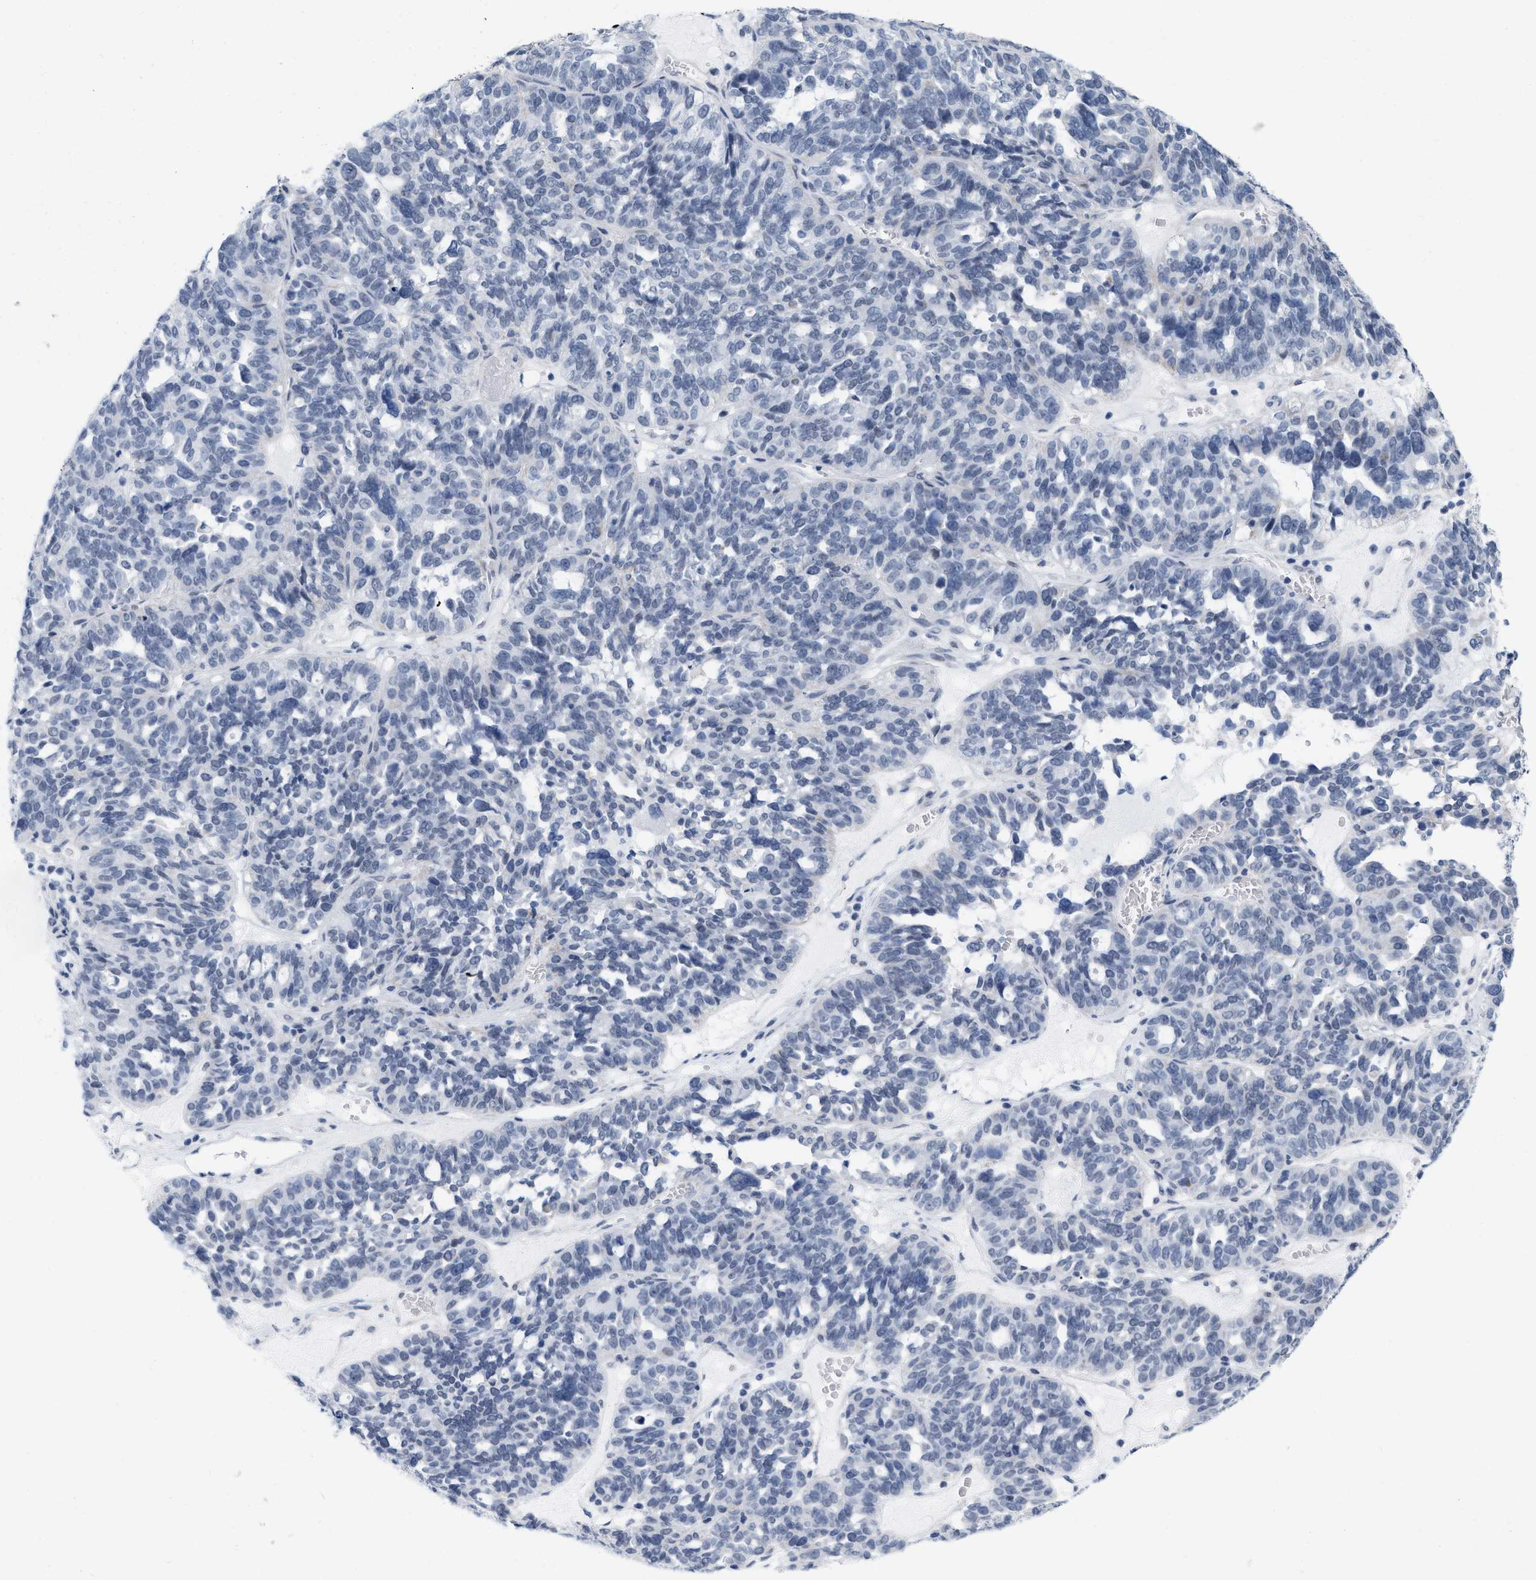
{"staining": {"intensity": "negative", "quantity": "none", "location": "none"}, "tissue": "ovarian cancer", "cell_type": "Tumor cells", "image_type": "cancer", "snomed": [{"axis": "morphology", "description": "Cystadenocarcinoma, serous, NOS"}, {"axis": "topography", "description": "Ovary"}], "caption": "There is no significant expression in tumor cells of serous cystadenocarcinoma (ovarian).", "gene": "XIRP1", "patient": {"sex": "female", "age": 59}}